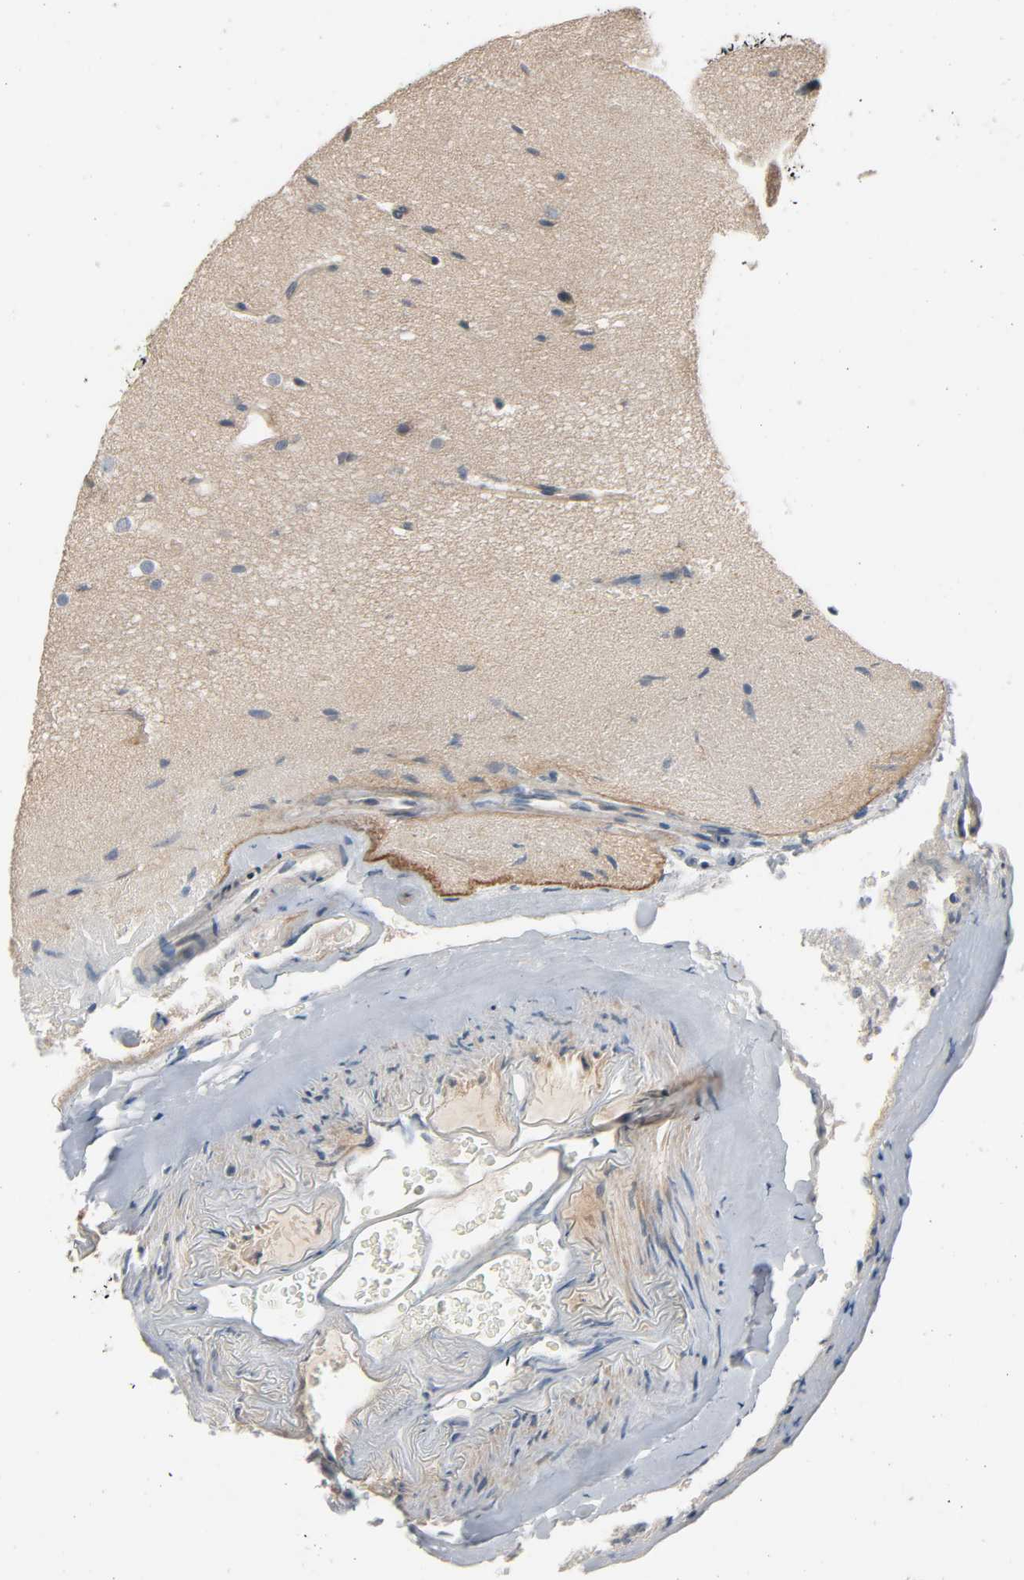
{"staining": {"intensity": "negative", "quantity": "none", "location": "none"}, "tissue": "glioma", "cell_type": "Tumor cells", "image_type": "cancer", "snomed": [{"axis": "morphology", "description": "Glioma, malignant, Low grade"}, {"axis": "topography", "description": "Cerebral cortex"}], "caption": "Glioma stained for a protein using immunohistochemistry shows no expression tumor cells.", "gene": "LIMCH1", "patient": {"sex": "female", "age": 47}}